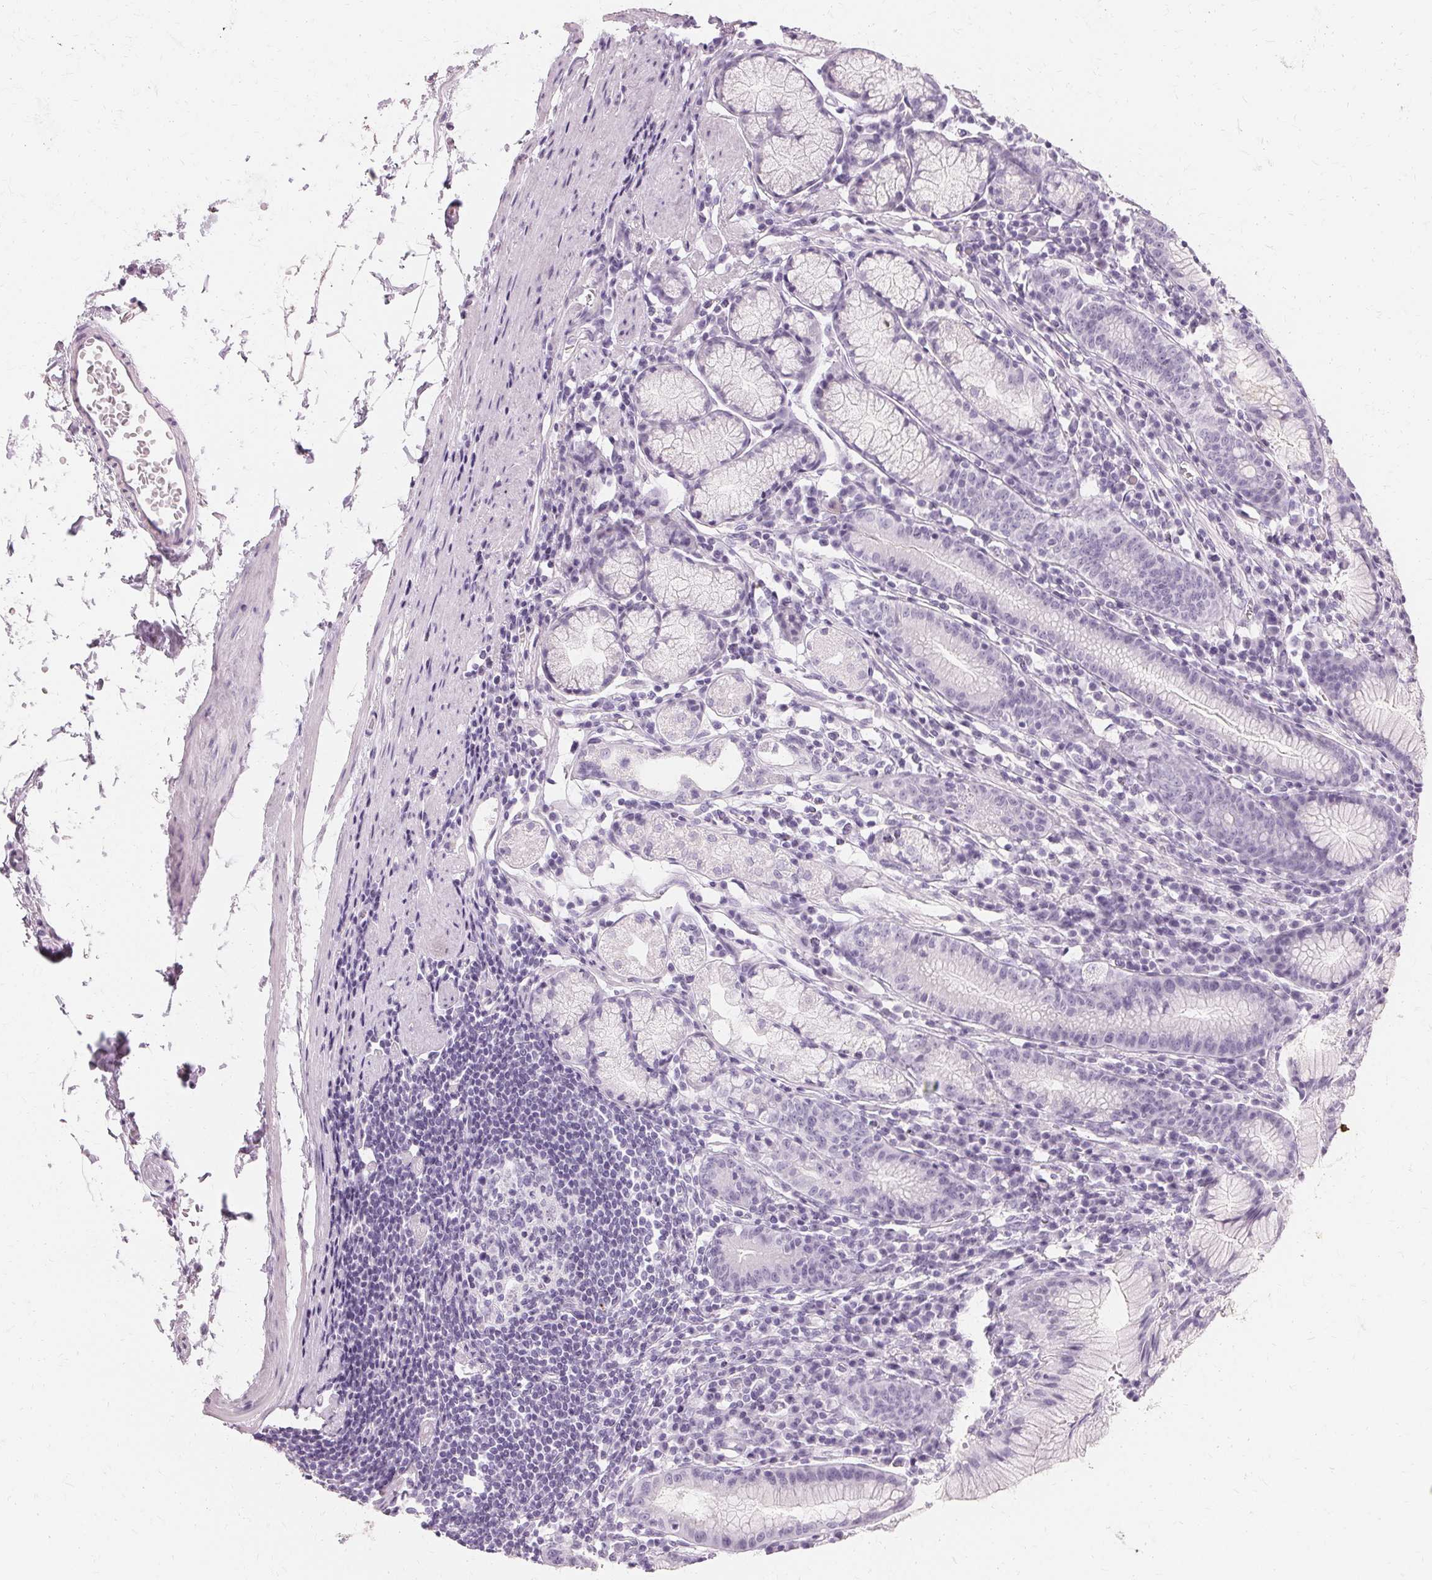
{"staining": {"intensity": "negative", "quantity": "none", "location": "none"}, "tissue": "stomach", "cell_type": "Glandular cells", "image_type": "normal", "snomed": [{"axis": "morphology", "description": "Normal tissue, NOS"}, {"axis": "topography", "description": "Stomach"}], "caption": "DAB (3,3'-diaminobenzidine) immunohistochemical staining of normal human stomach displays no significant staining in glandular cells.", "gene": "KRT6A", "patient": {"sex": "male", "age": 55}}